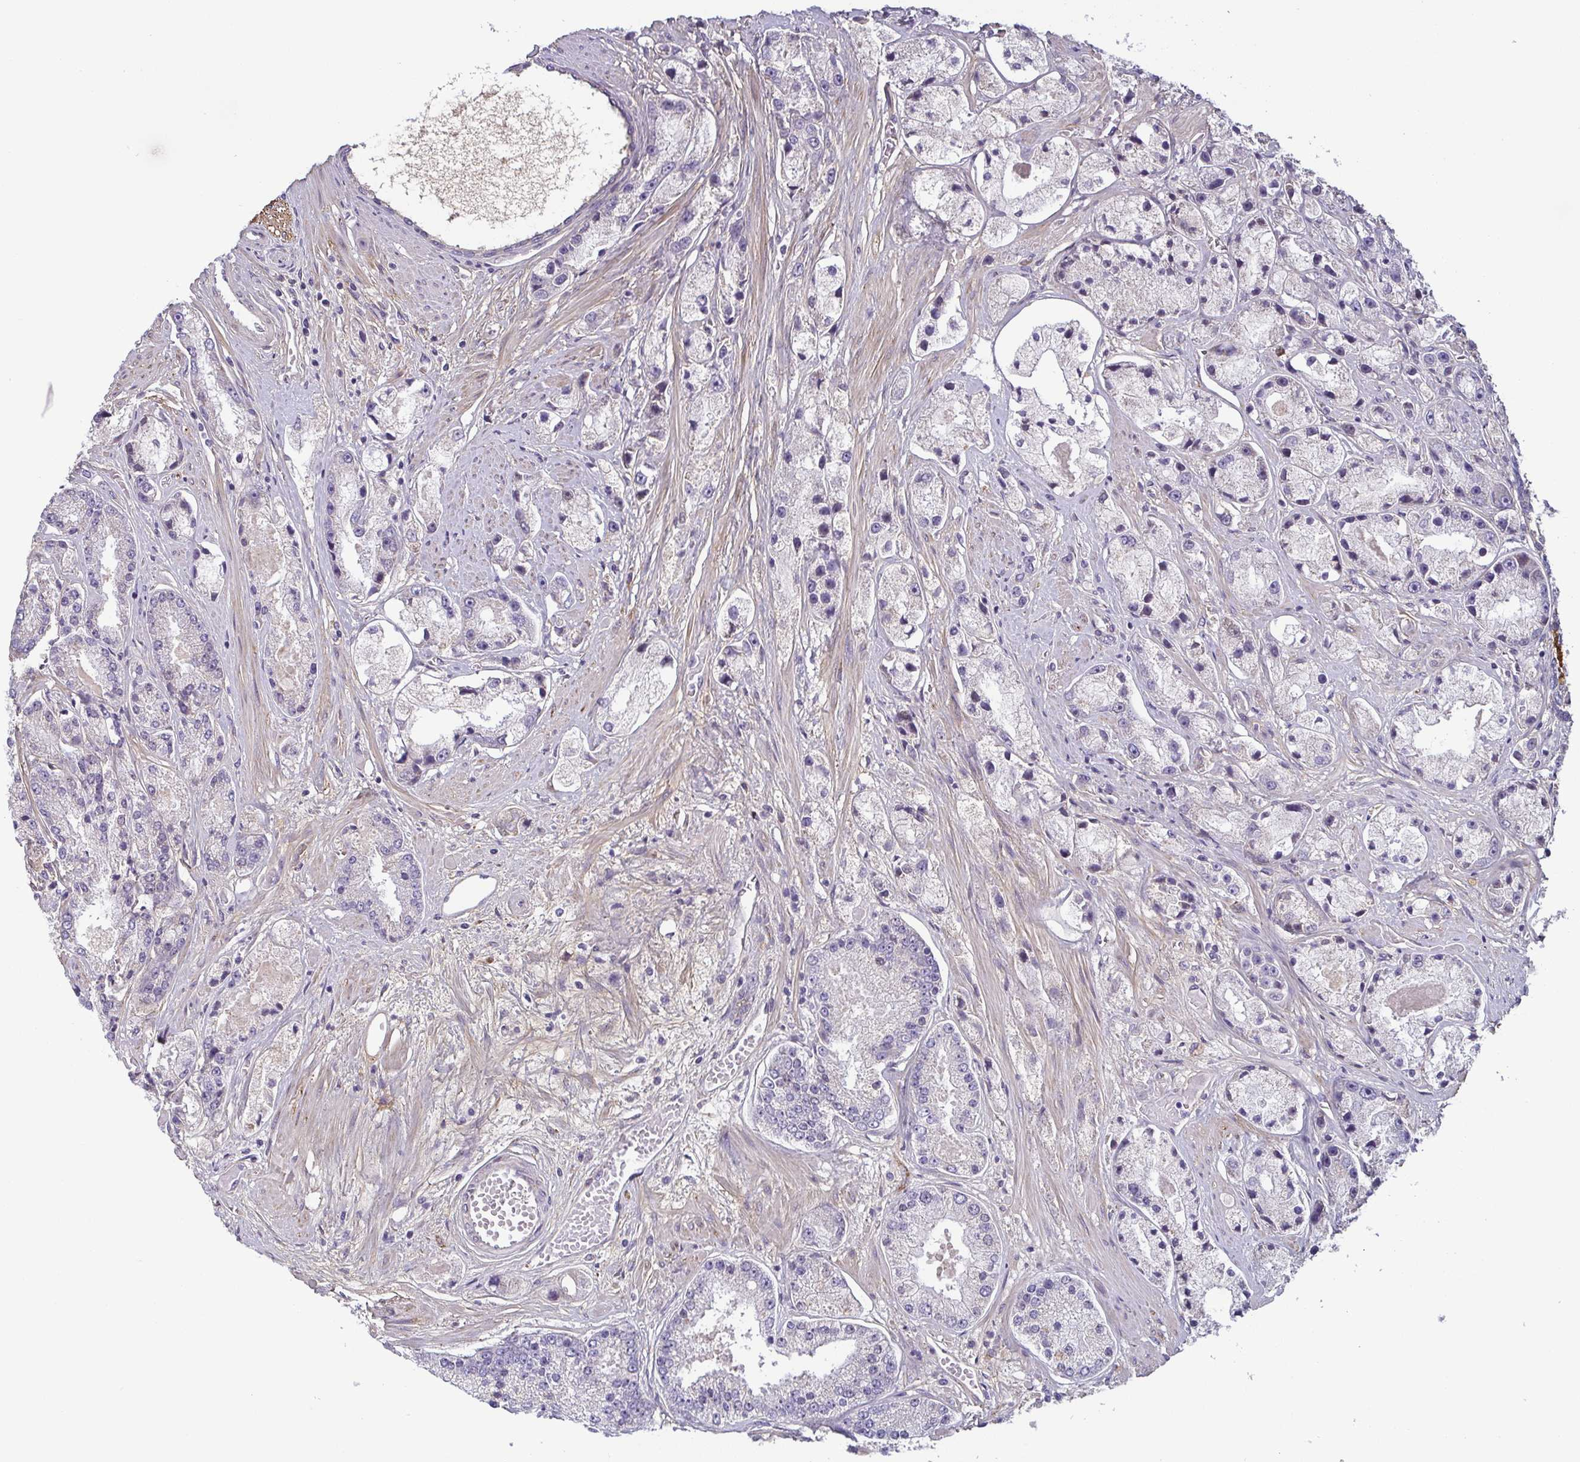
{"staining": {"intensity": "negative", "quantity": "none", "location": "none"}, "tissue": "prostate cancer", "cell_type": "Tumor cells", "image_type": "cancer", "snomed": [{"axis": "morphology", "description": "Adenocarcinoma, High grade"}, {"axis": "topography", "description": "Prostate"}], "caption": "Immunohistochemistry photomicrograph of neoplastic tissue: prostate cancer (high-grade adenocarcinoma) stained with DAB shows no significant protein positivity in tumor cells. (Brightfield microscopy of DAB IHC at high magnification).", "gene": "ECM1", "patient": {"sex": "male", "age": 67}}